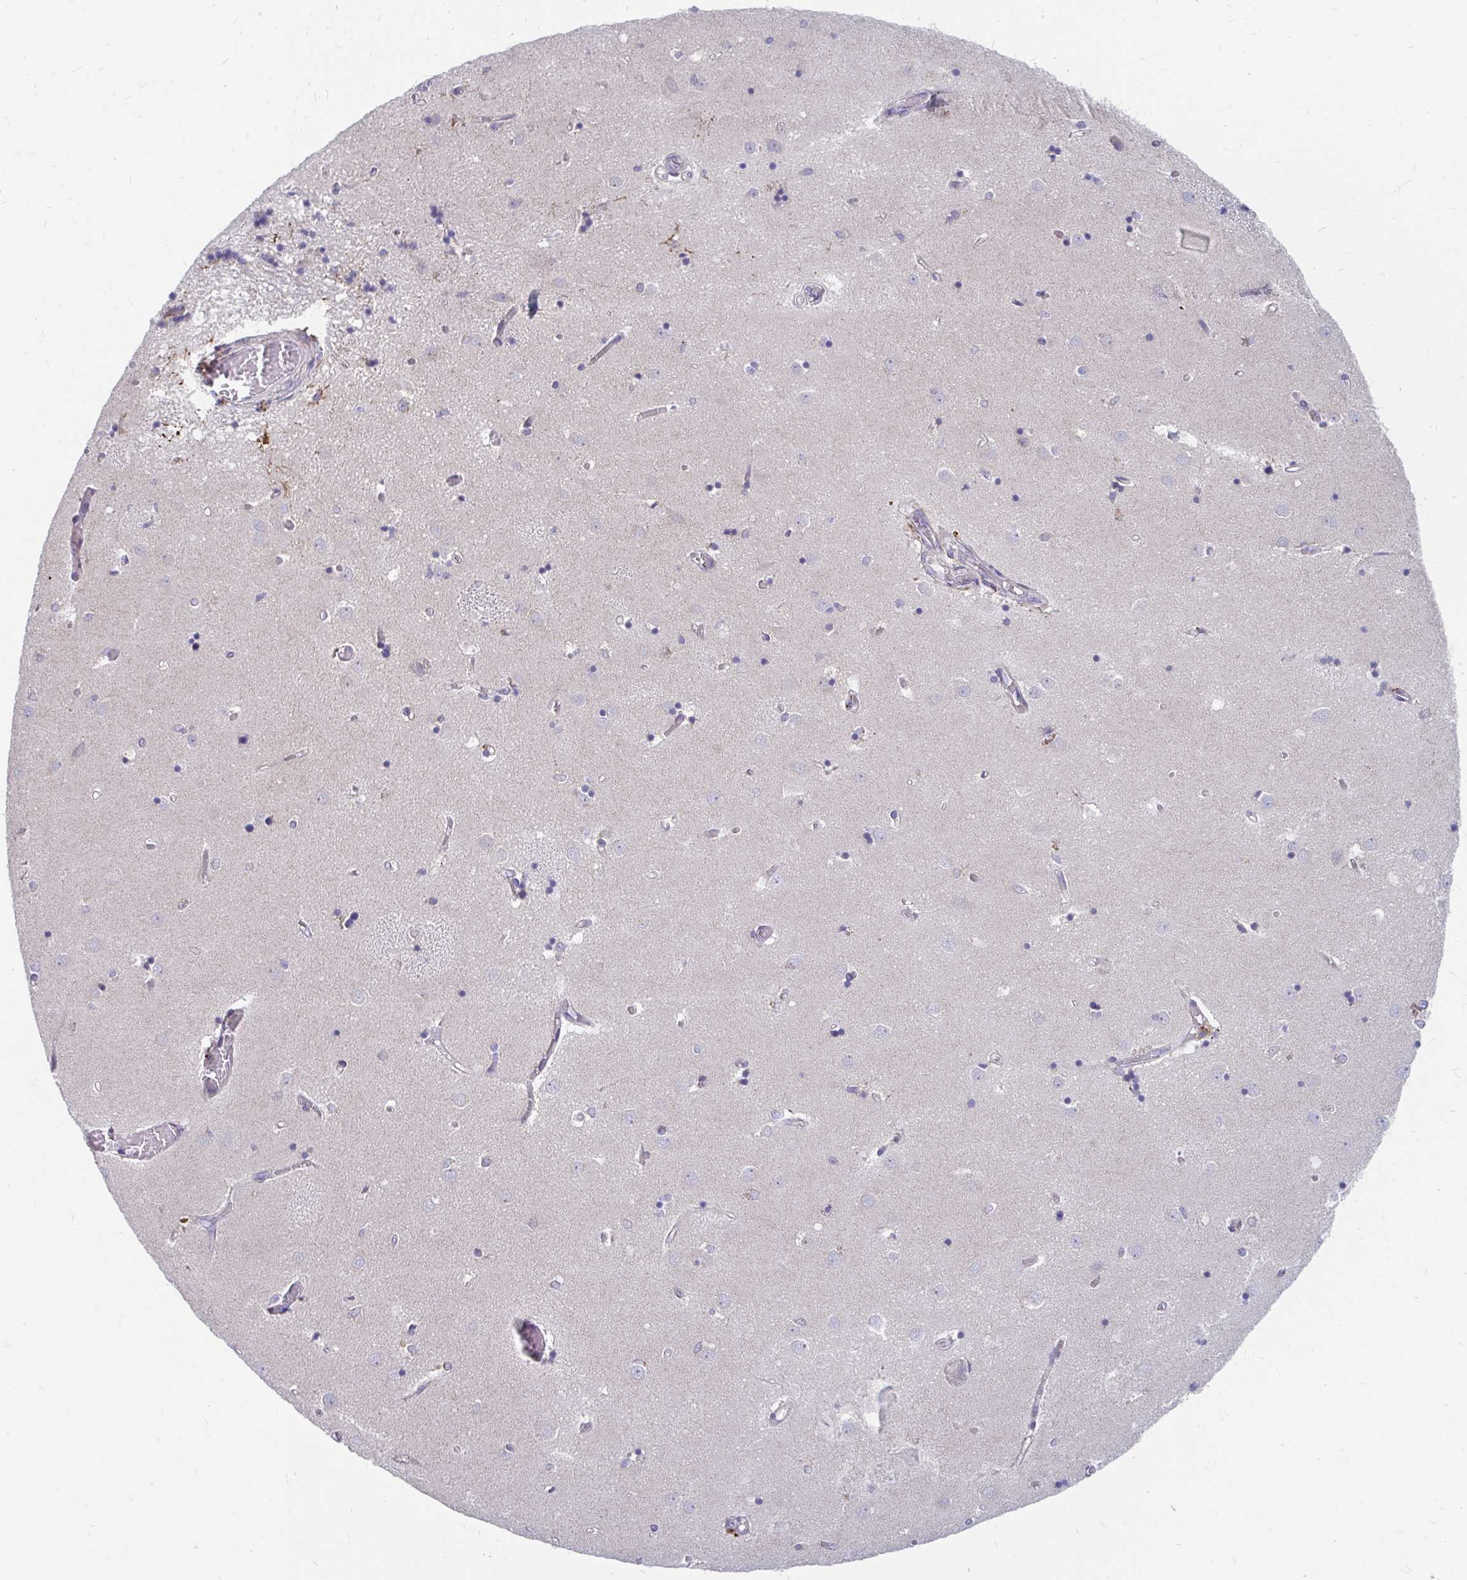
{"staining": {"intensity": "moderate", "quantity": "<25%", "location": "cytoplasmic/membranous"}, "tissue": "caudate", "cell_type": "Glial cells", "image_type": "normal", "snomed": [{"axis": "morphology", "description": "Normal tissue, NOS"}, {"axis": "topography", "description": "Lateral ventricle wall"}], "caption": "Moderate cytoplasmic/membranous protein positivity is appreciated in approximately <25% of glial cells in caudate.", "gene": "PABIR3", "patient": {"sex": "male", "age": 54}}